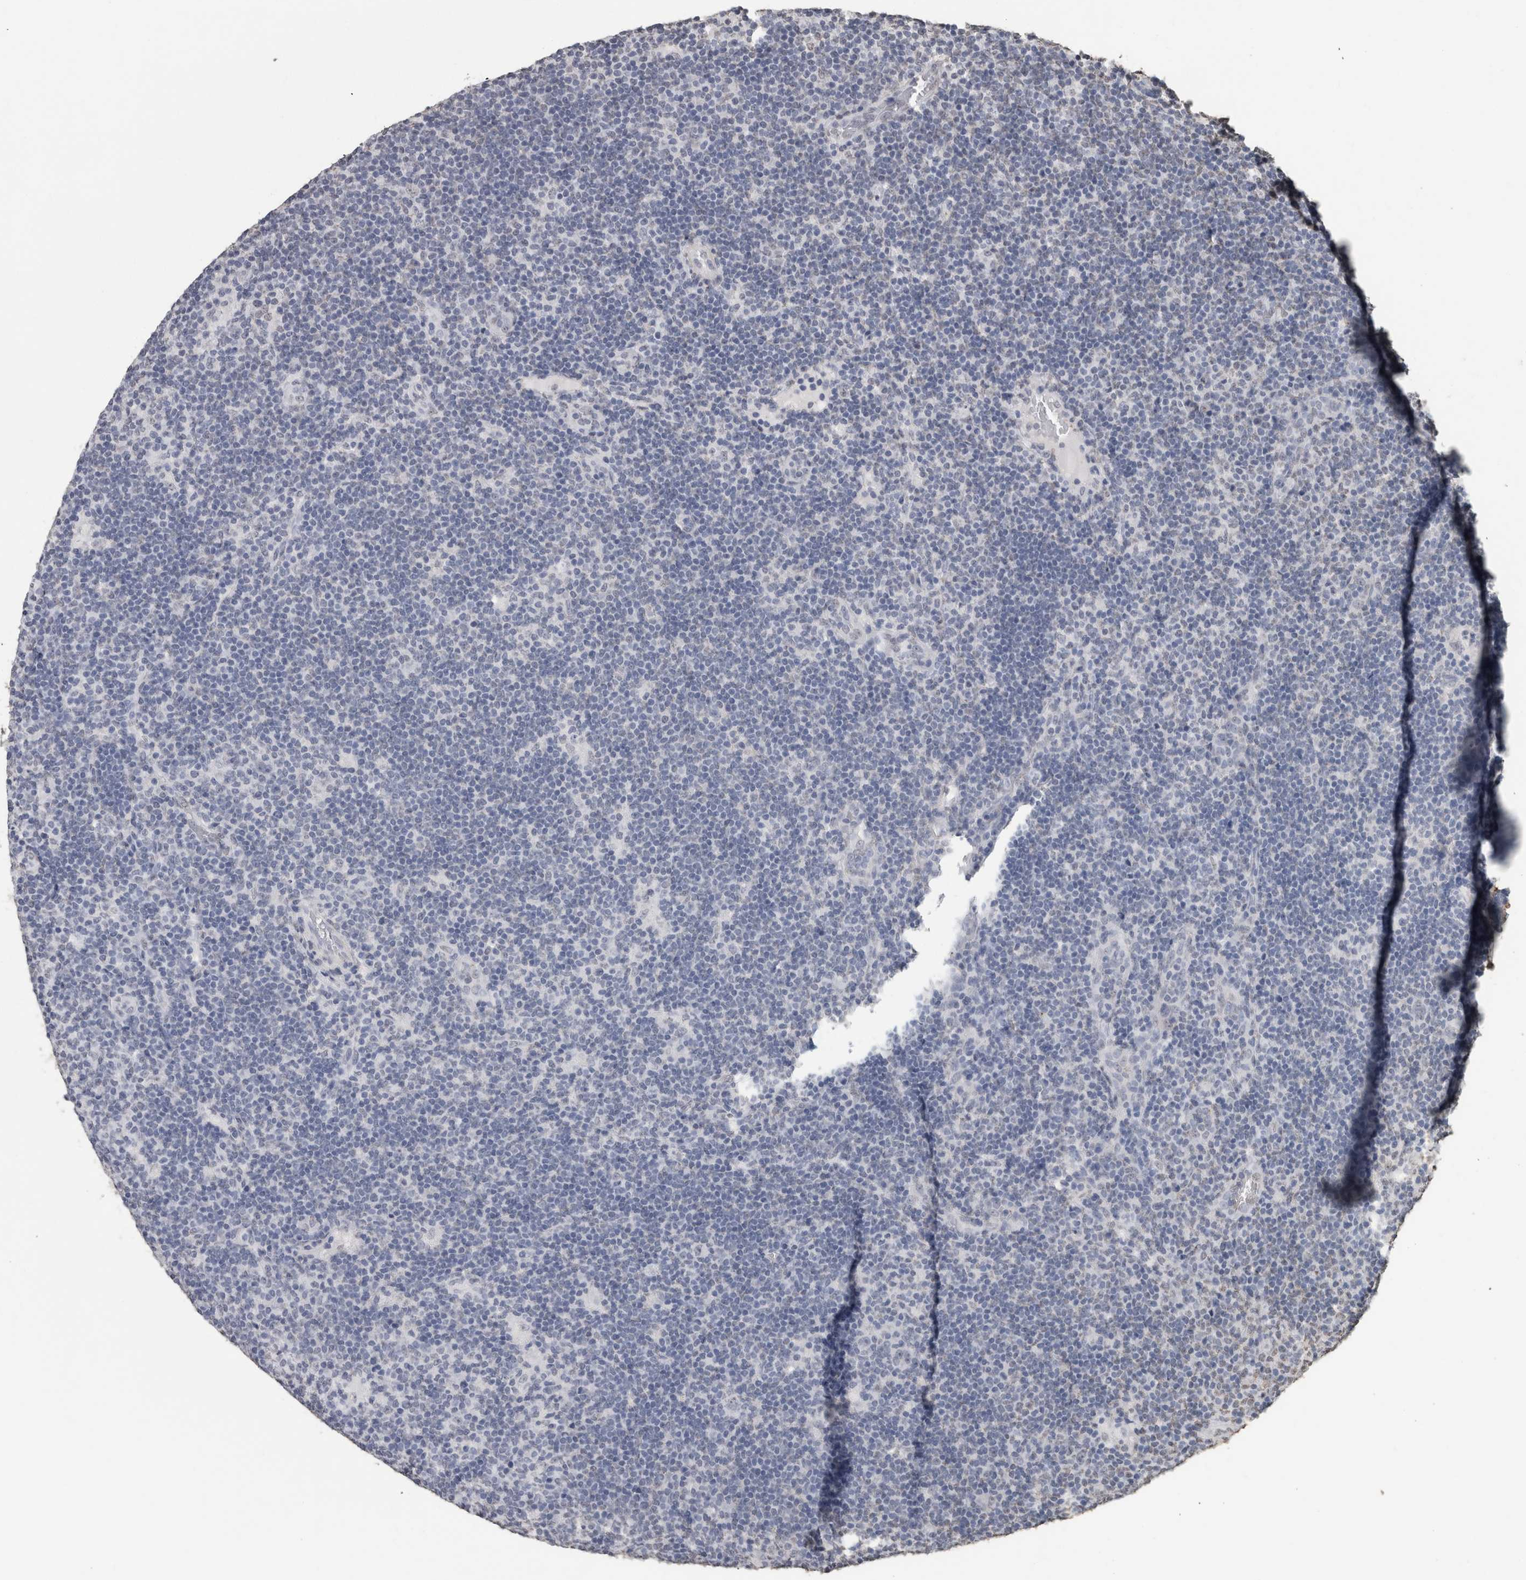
{"staining": {"intensity": "negative", "quantity": "none", "location": "none"}, "tissue": "lymphoma", "cell_type": "Tumor cells", "image_type": "cancer", "snomed": [{"axis": "morphology", "description": "Hodgkin's disease, NOS"}, {"axis": "topography", "description": "Lymph node"}], "caption": "Immunohistochemistry (IHC) image of neoplastic tissue: lymphoma stained with DAB reveals no significant protein positivity in tumor cells.", "gene": "LTBP1", "patient": {"sex": "female", "age": 57}}